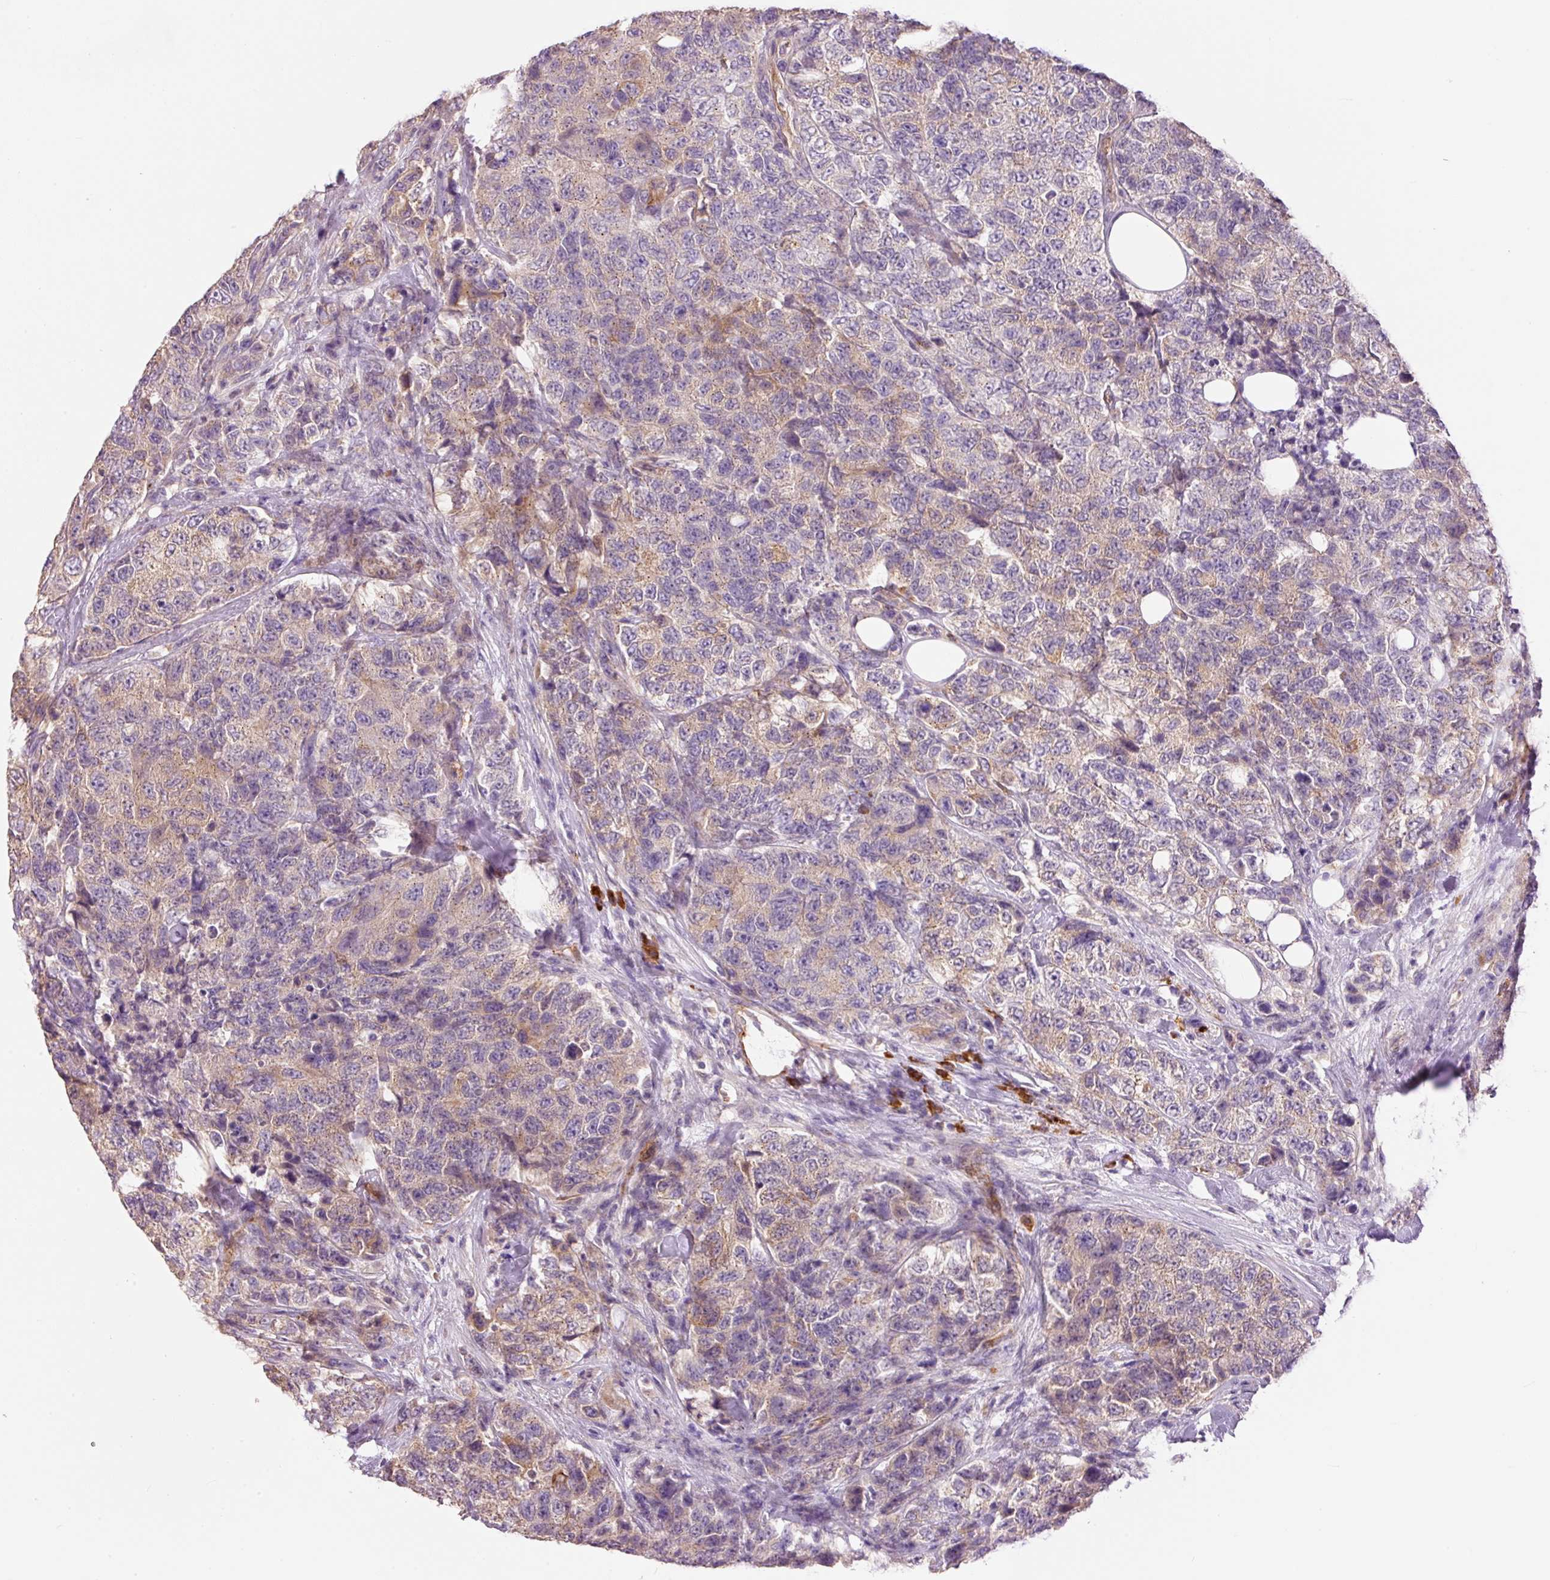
{"staining": {"intensity": "weak", "quantity": "25%-75%", "location": "cytoplasmic/membranous"}, "tissue": "urothelial cancer", "cell_type": "Tumor cells", "image_type": "cancer", "snomed": [{"axis": "morphology", "description": "Urothelial carcinoma, High grade"}, {"axis": "topography", "description": "Urinary bladder"}], "caption": "Human urothelial carcinoma (high-grade) stained for a protein (brown) exhibits weak cytoplasmic/membranous positive staining in approximately 25%-75% of tumor cells.", "gene": "PNPLA5", "patient": {"sex": "female", "age": 78}}